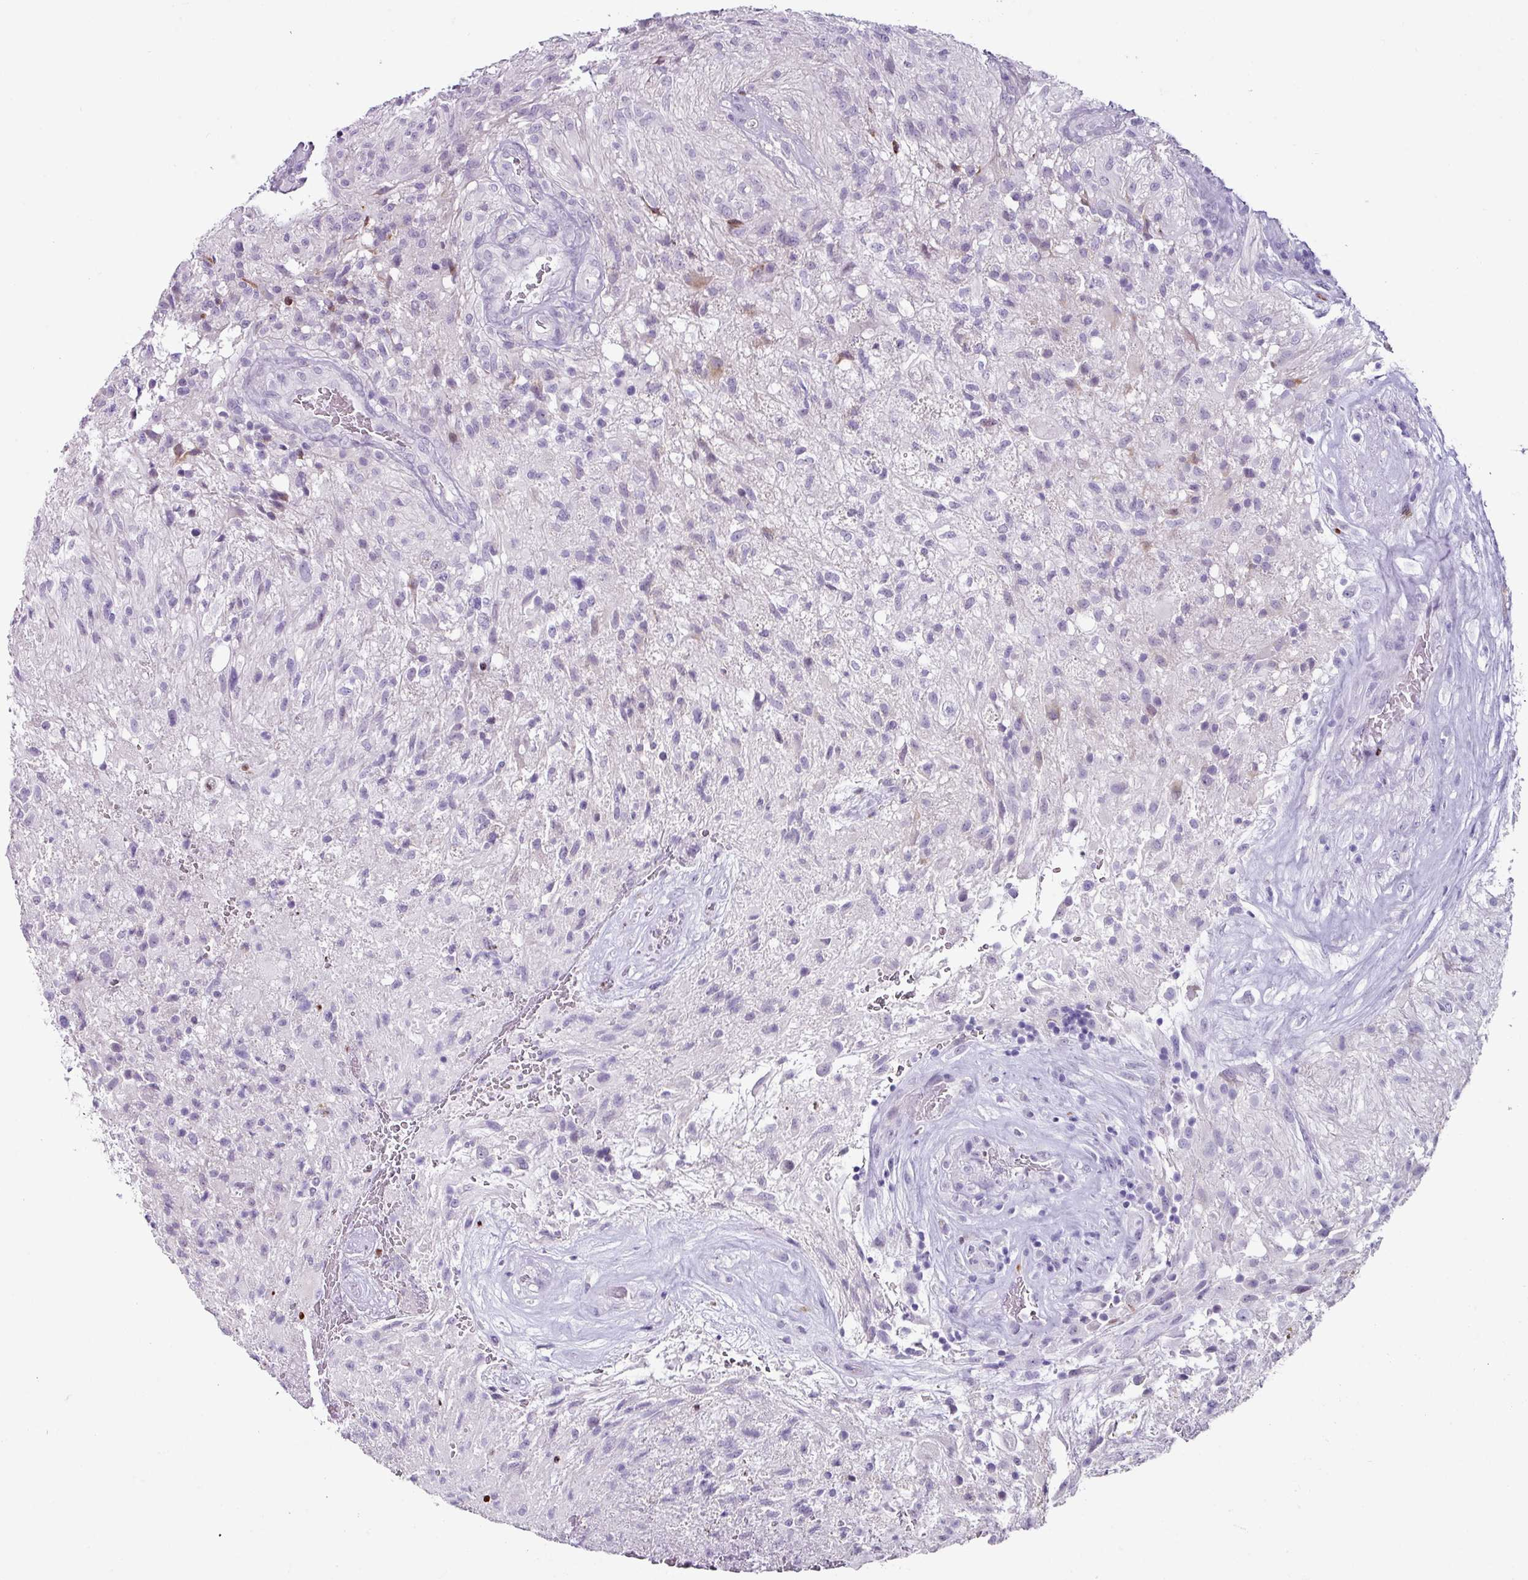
{"staining": {"intensity": "negative", "quantity": "none", "location": "none"}, "tissue": "glioma", "cell_type": "Tumor cells", "image_type": "cancer", "snomed": [{"axis": "morphology", "description": "Glioma, malignant, High grade"}, {"axis": "topography", "description": "Brain"}], "caption": "A histopathology image of malignant glioma (high-grade) stained for a protein reveals no brown staining in tumor cells.", "gene": "TRA2A", "patient": {"sex": "male", "age": 56}}